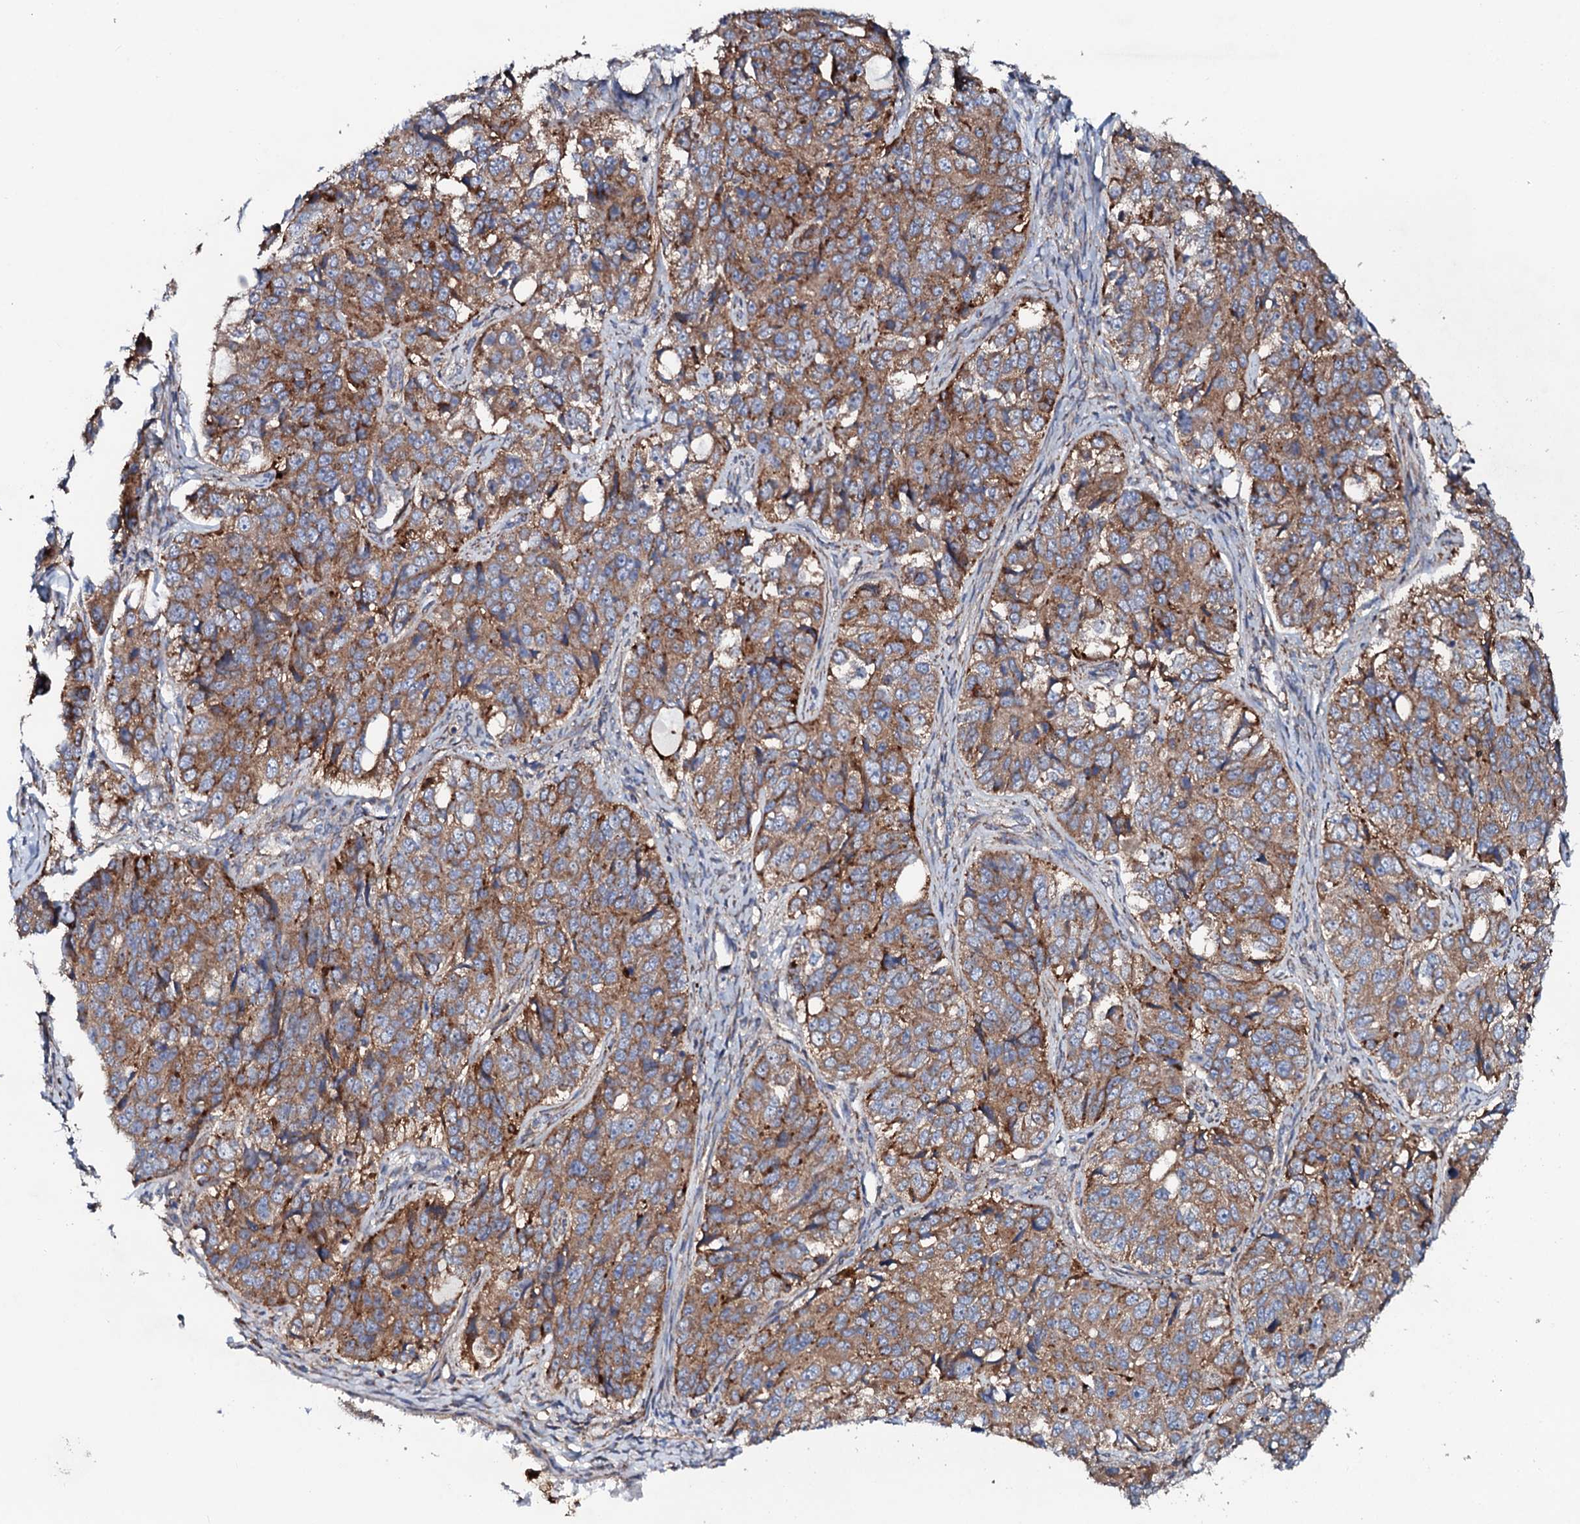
{"staining": {"intensity": "moderate", "quantity": ">75%", "location": "cytoplasmic/membranous"}, "tissue": "ovarian cancer", "cell_type": "Tumor cells", "image_type": "cancer", "snomed": [{"axis": "morphology", "description": "Carcinoma, endometroid"}, {"axis": "topography", "description": "Ovary"}], "caption": "DAB immunohistochemical staining of human ovarian endometroid carcinoma demonstrates moderate cytoplasmic/membranous protein expression in about >75% of tumor cells.", "gene": "P2RX4", "patient": {"sex": "female", "age": 51}}